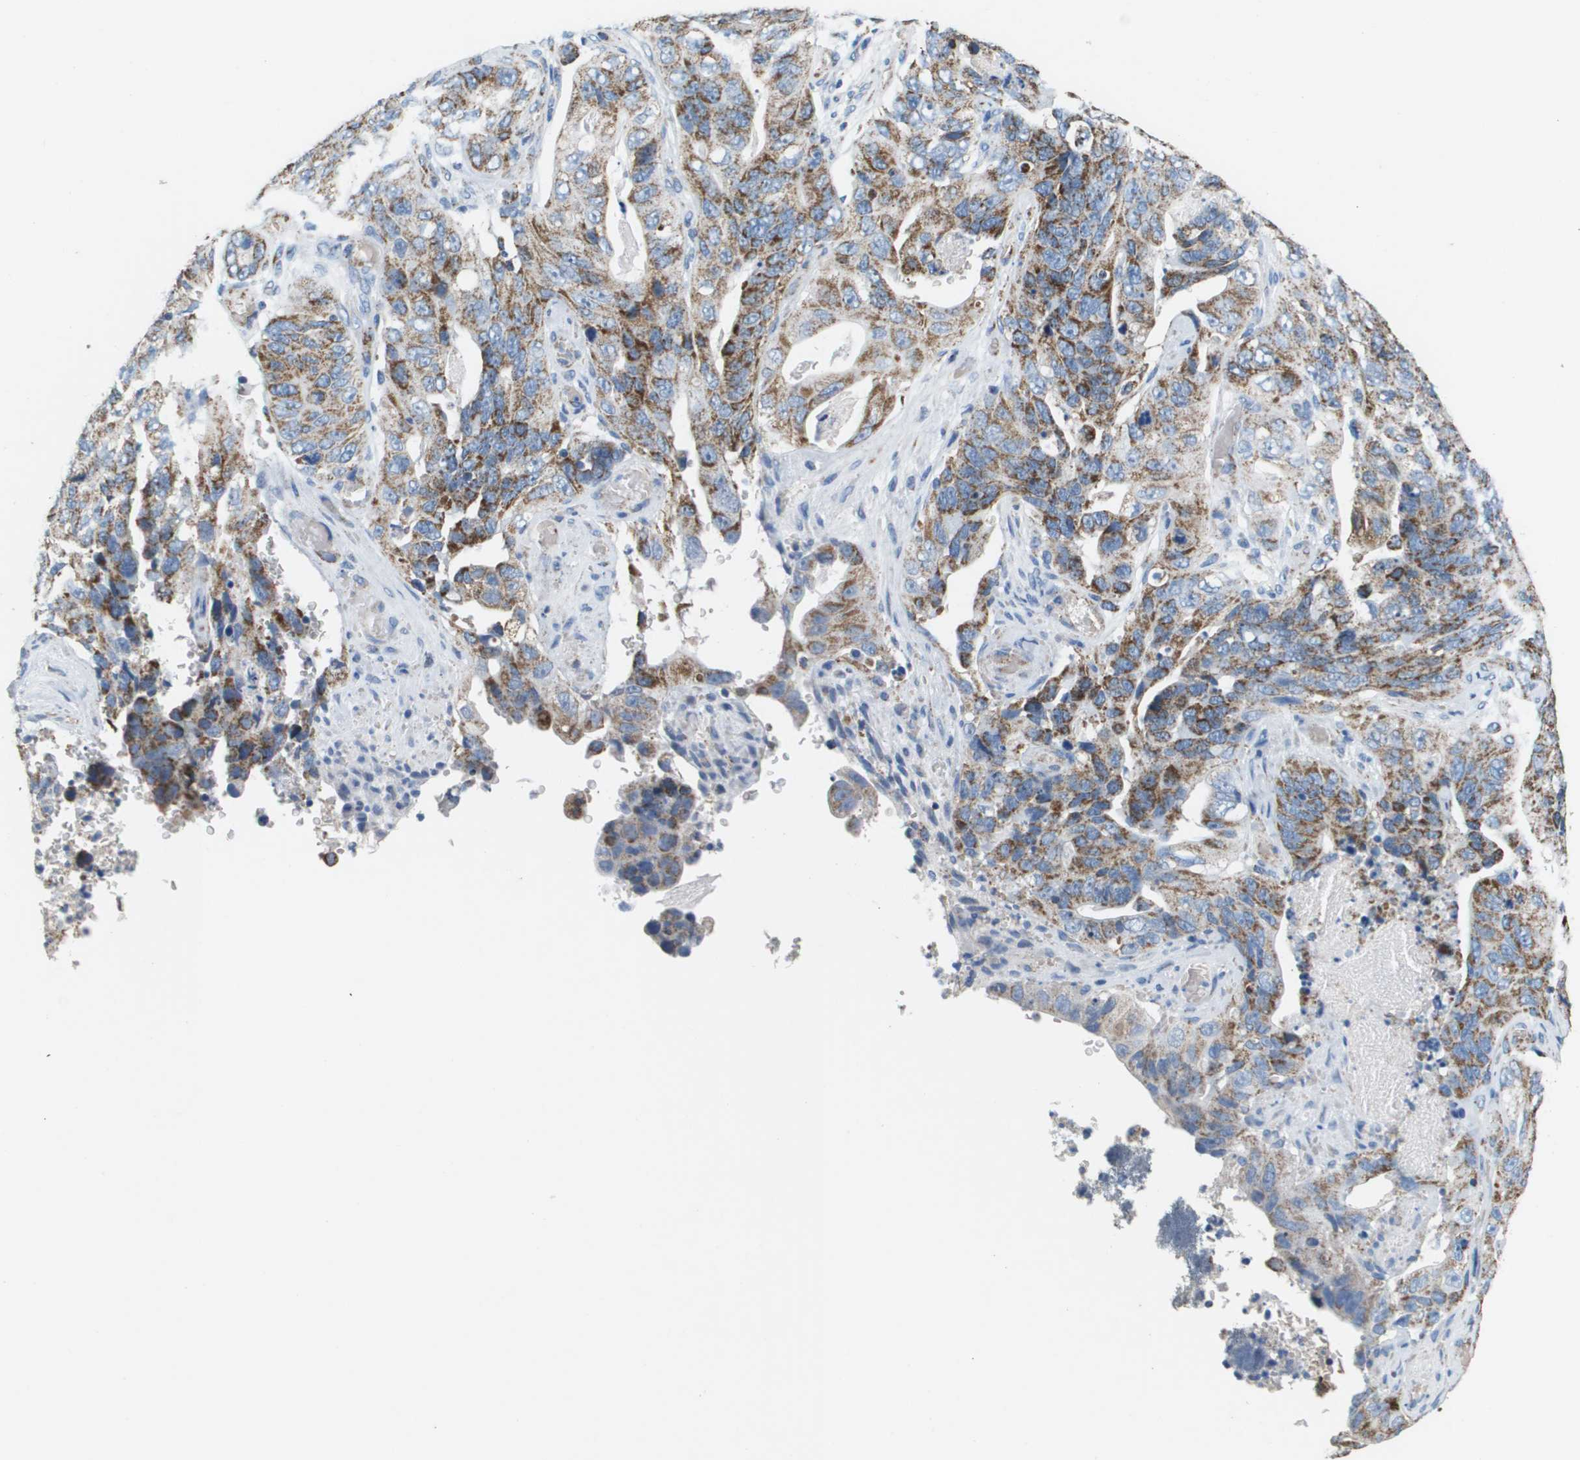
{"staining": {"intensity": "strong", "quantity": ">75%", "location": "cytoplasmic/membranous"}, "tissue": "stomach cancer", "cell_type": "Tumor cells", "image_type": "cancer", "snomed": [{"axis": "morphology", "description": "Adenocarcinoma, NOS"}, {"axis": "topography", "description": "Stomach"}], "caption": "Immunohistochemistry of human stomach cancer demonstrates high levels of strong cytoplasmic/membranous expression in about >75% of tumor cells.", "gene": "ATP5F1B", "patient": {"sex": "female", "age": 89}}